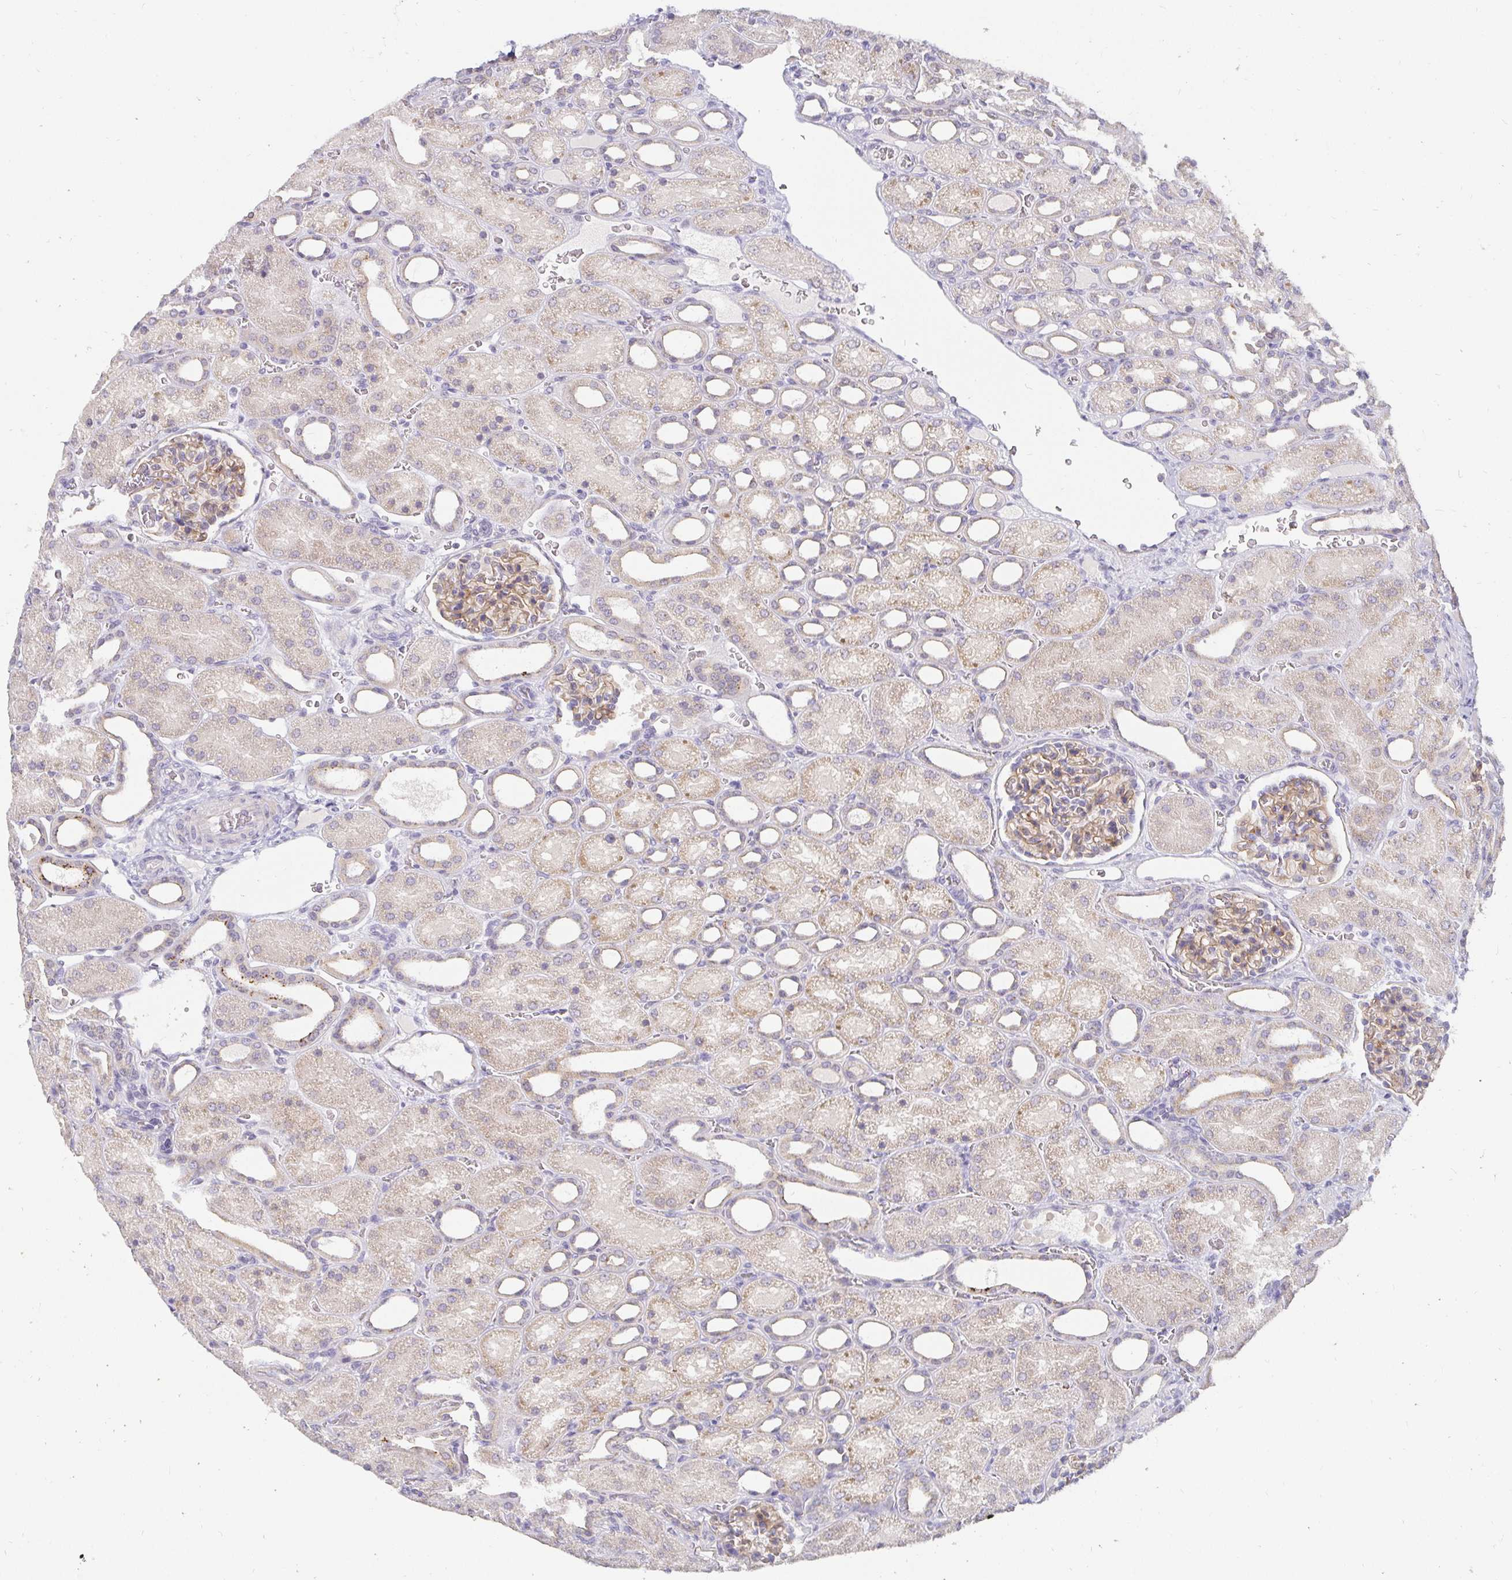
{"staining": {"intensity": "weak", "quantity": "25%-75%", "location": "cytoplasmic/membranous"}, "tissue": "kidney", "cell_type": "Cells in glomeruli", "image_type": "normal", "snomed": [{"axis": "morphology", "description": "Normal tissue, NOS"}, {"axis": "topography", "description": "Kidney"}], "caption": "Kidney stained for a protein reveals weak cytoplasmic/membranous positivity in cells in glomeruli.", "gene": "PDX1", "patient": {"sex": "male", "age": 2}}